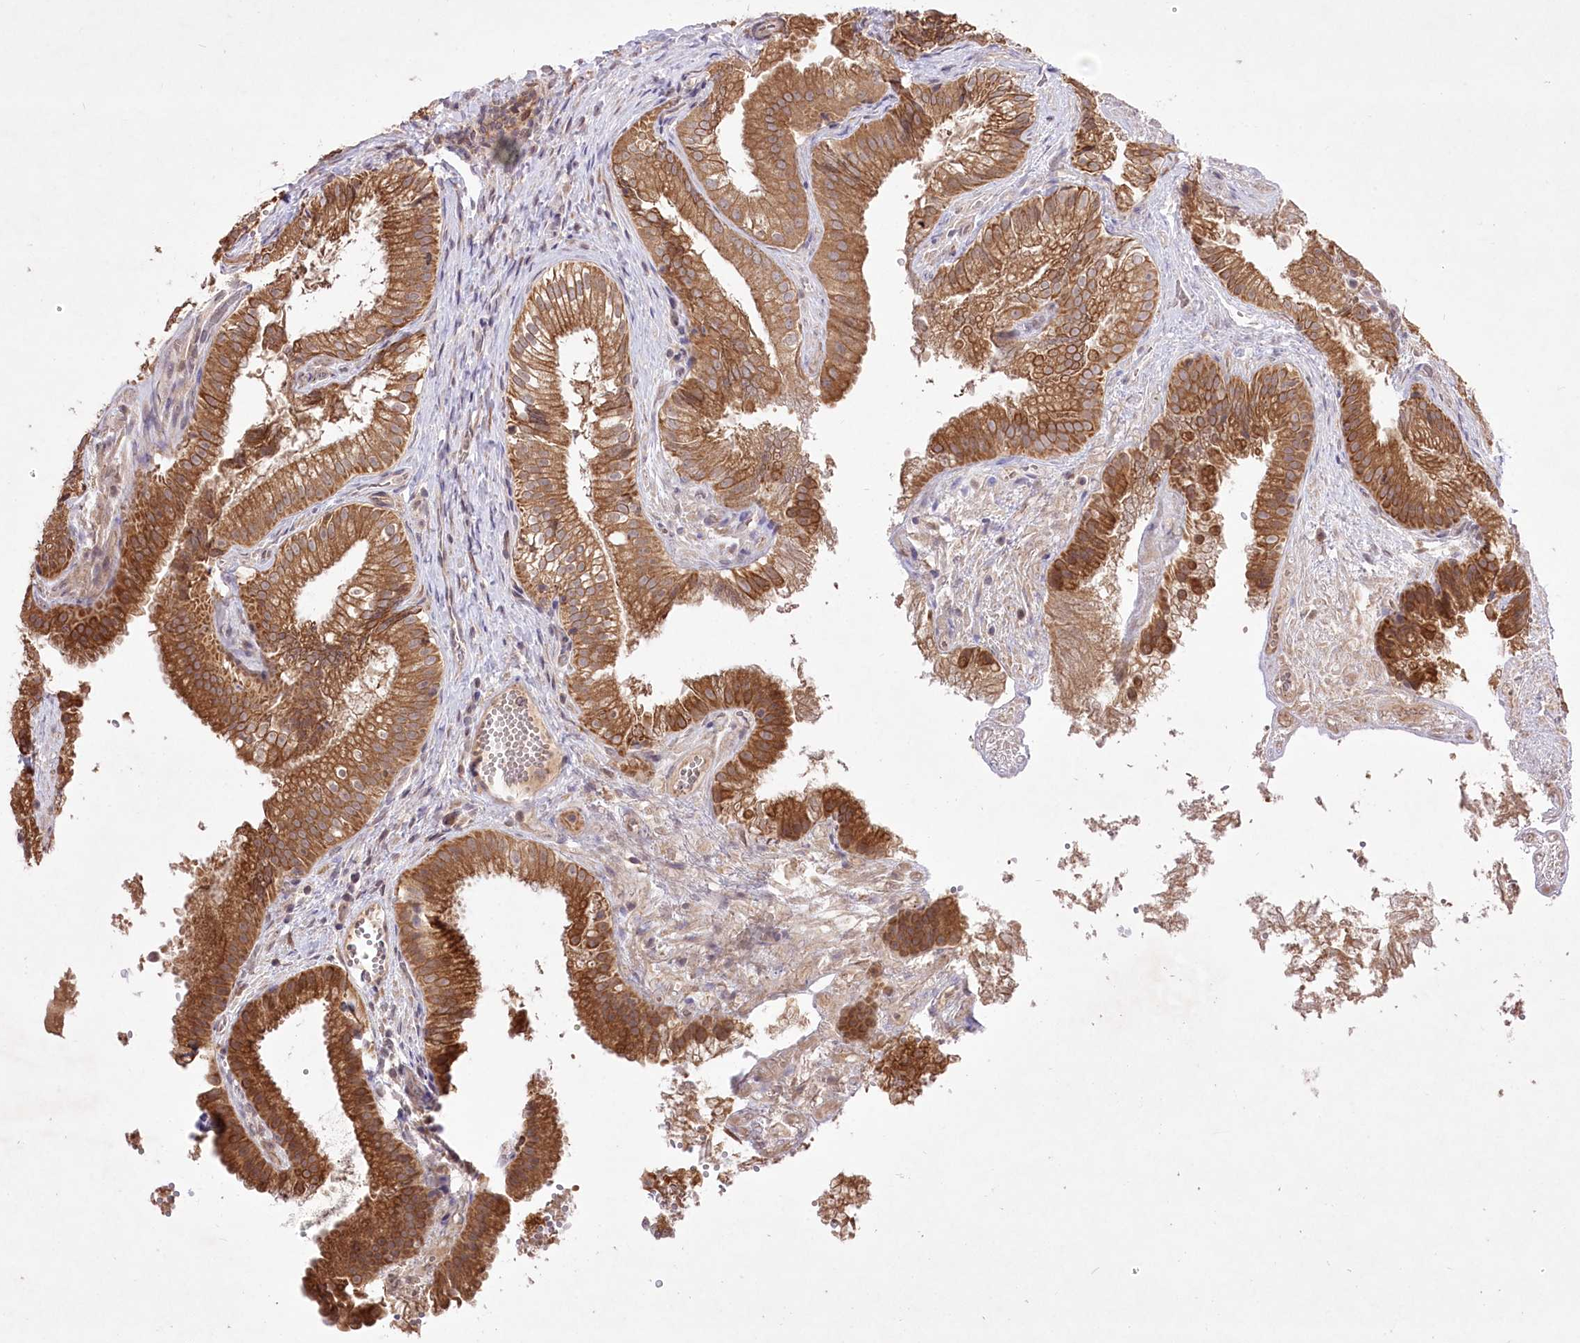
{"staining": {"intensity": "moderate", "quantity": ">75%", "location": "cytoplasmic/membranous"}, "tissue": "gallbladder", "cell_type": "Glandular cells", "image_type": "normal", "snomed": [{"axis": "morphology", "description": "Normal tissue, NOS"}, {"axis": "topography", "description": "Gallbladder"}], "caption": "A medium amount of moderate cytoplasmic/membranous positivity is seen in about >75% of glandular cells in benign gallbladder.", "gene": "HELT", "patient": {"sex": "female", "age": 30}}